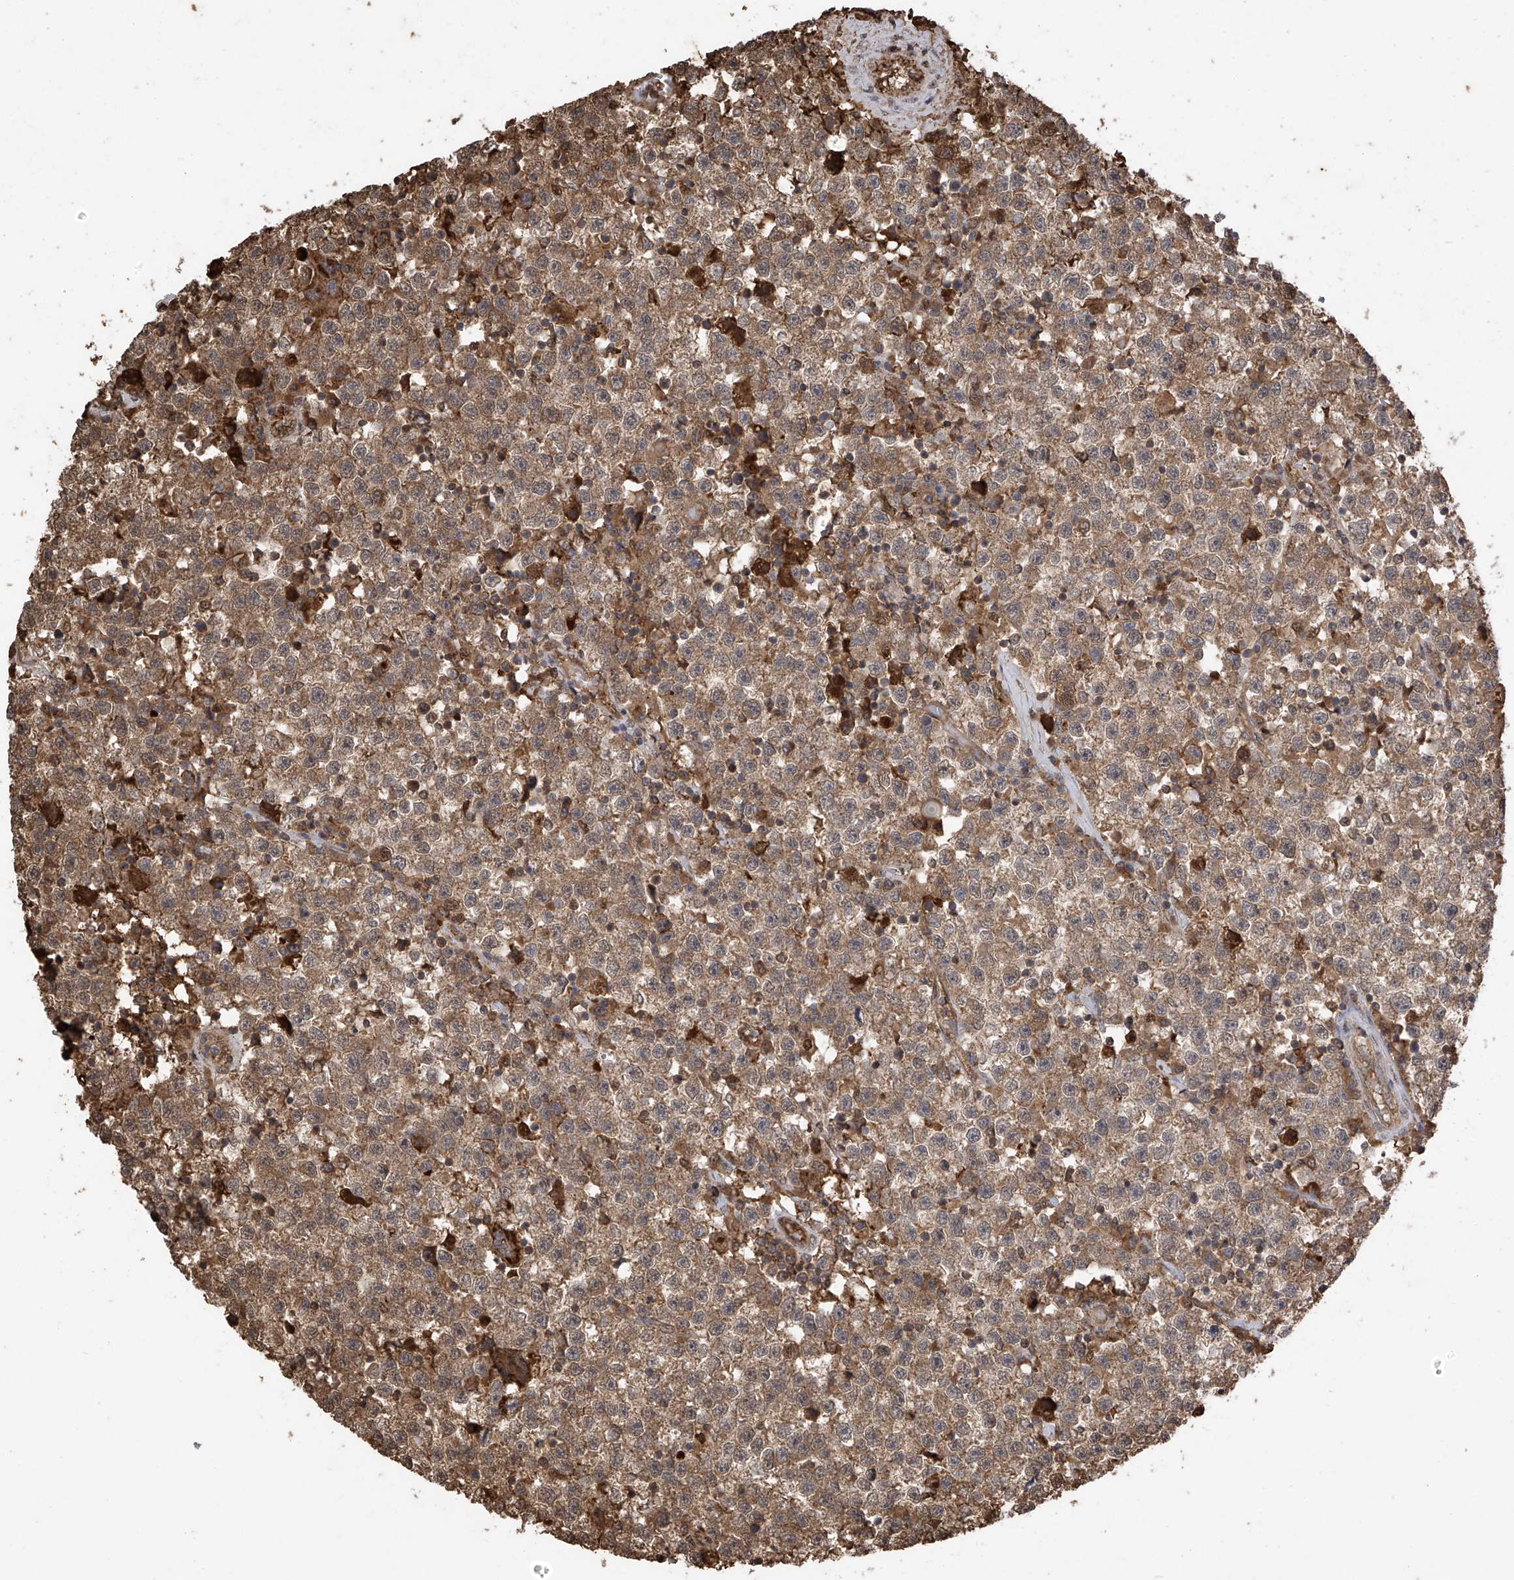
{"staining": {"intensity": "moderate", "quantity": ">75%", "location": "cytoplasmic/membranous"}, "tissue": "testis cancer", "cell_type": "Tumor cells", "image_type": "cancer", "snomed": [{"axis": "morphology", "description": "Seminoma, NOS"}, {"axis": "topography", "description": "Testis"}], "caption": "Seminoma (testis) stained with DAB immunohistochemistry (IHC) shows medium levels of moderate cytoplasmic/membranous expression in approximately >75% of tumor cells. (IHC, brightfield microscopy, high magnification).", "gene": "PNPT1", "patient": {"sex": "male", "age": 22}}